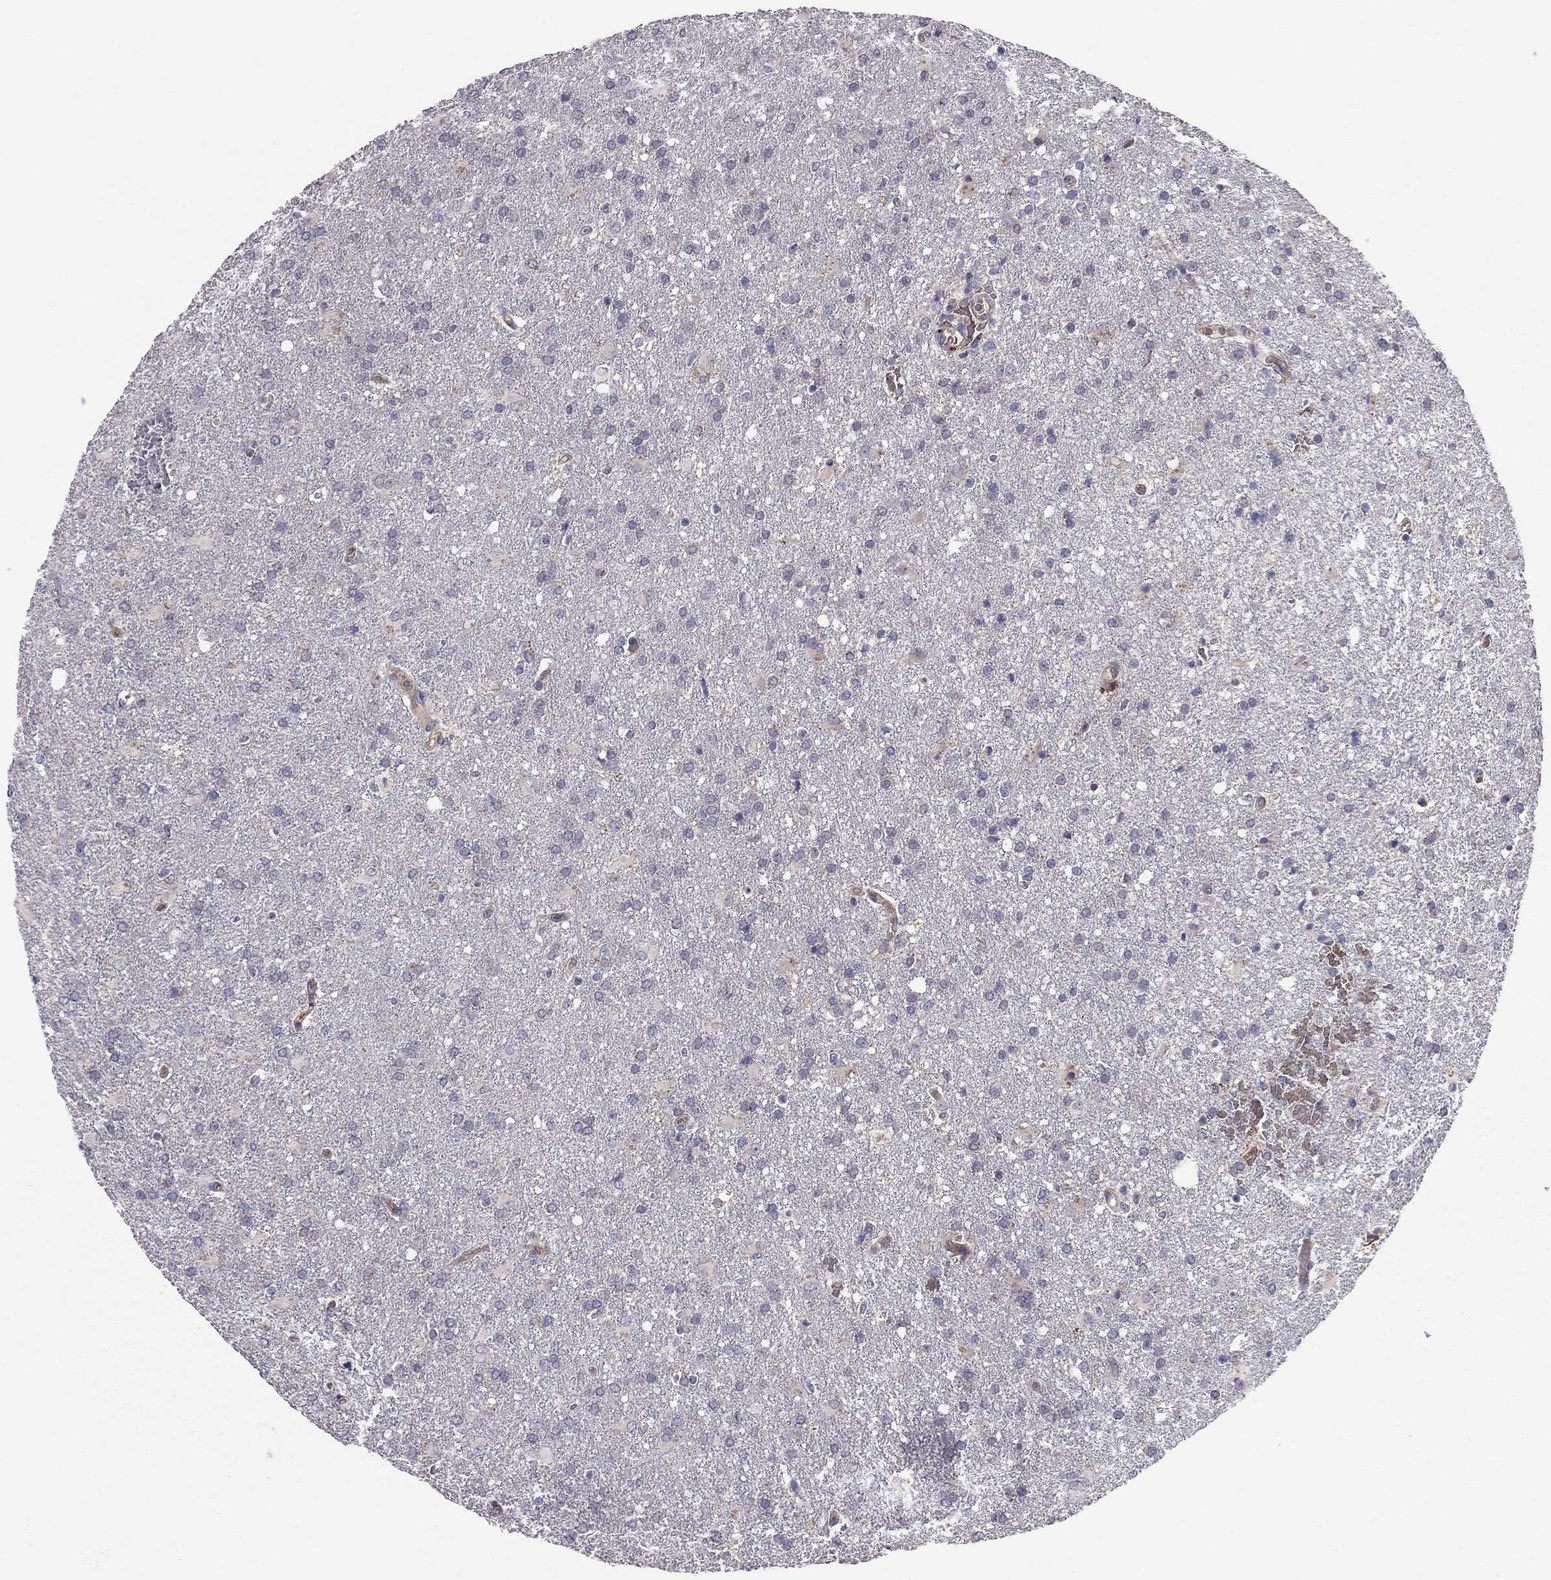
{"staining": {"intensity": "negative", "quantity": "none", "location": "none"}, "tissue": "glioma", "cell_type": "Tumor cells", "image_type": "cancer", "snomed": [{"axis": "morphology", "description": "Glioma, malignant, High grade"}, {"axis": "topography", "description": "Brain"}], "caption": "There is no significant staining in tumor cells of glioma. (Stains: DAB immunohistochemistry with hematoxylin counter stain, Microscopy: brightfield microscopy at high magnification).", "gene": "PIK3CG", "patient": {"sex": "male", "age": 68}}